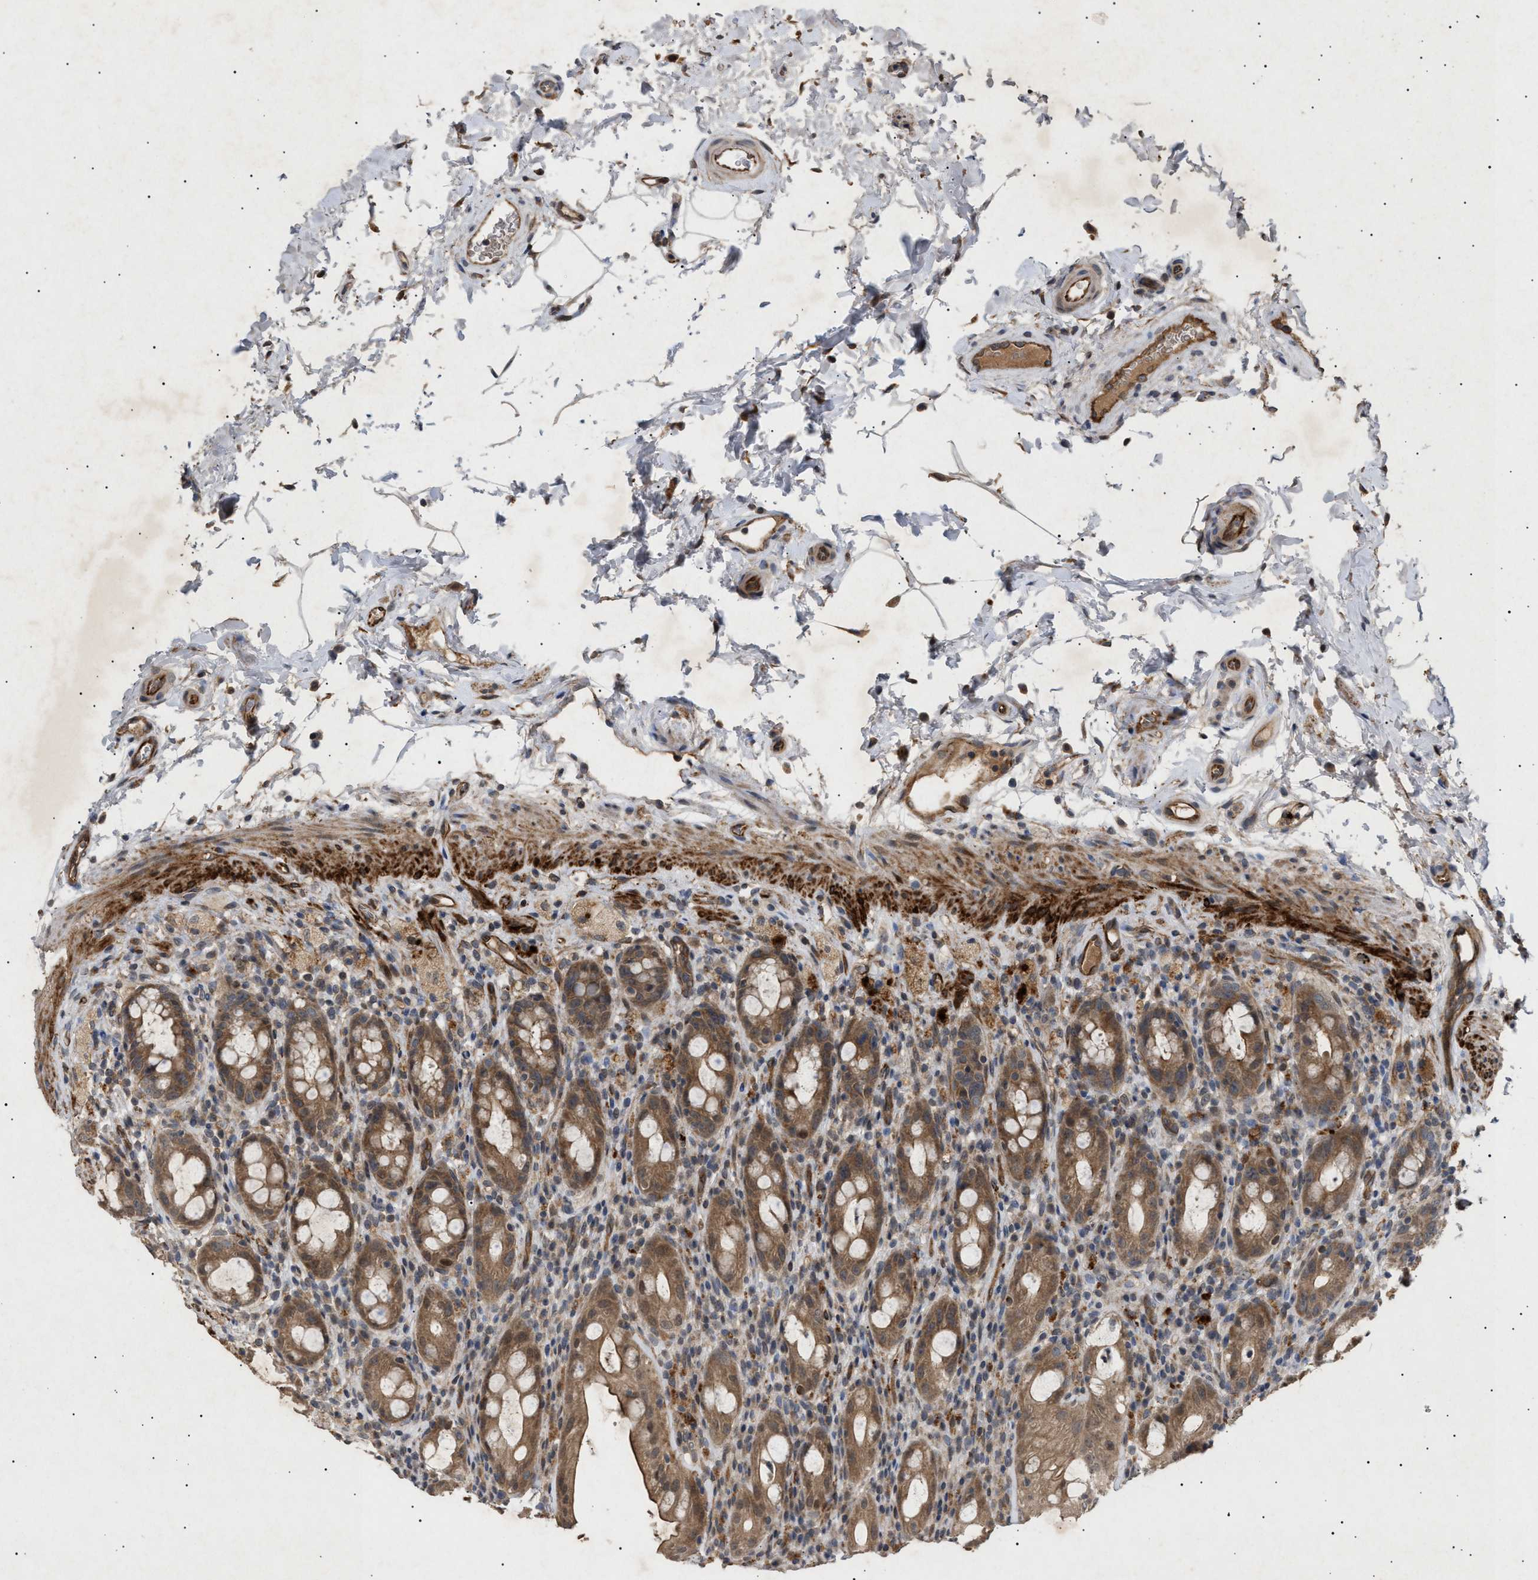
{"staining": {"intensity": "moderate", "quantity": ">75%", "location": "cytoplasmic/membranous"}, "tissue": "rectum", "cell_type": "Glandular cells", "image_type": "normal", "snomed": [{"axis": "morphology", "description": "Normal tissue, NOS"}, {"axis": "topography", "description": "Rectum"}], "caption": "Immunohistochemical staining of unremarkable rectum reveals medium levels of moderate cytoplasmic/membranous staining in approximately >75% of glandular cells. (Stains: DAB in brown, nuclei in blue, Microscopy: brightfield microscopy at high magnification).", "gene": "SIRT5", "patient": {"sex": "male", "age": 44}}